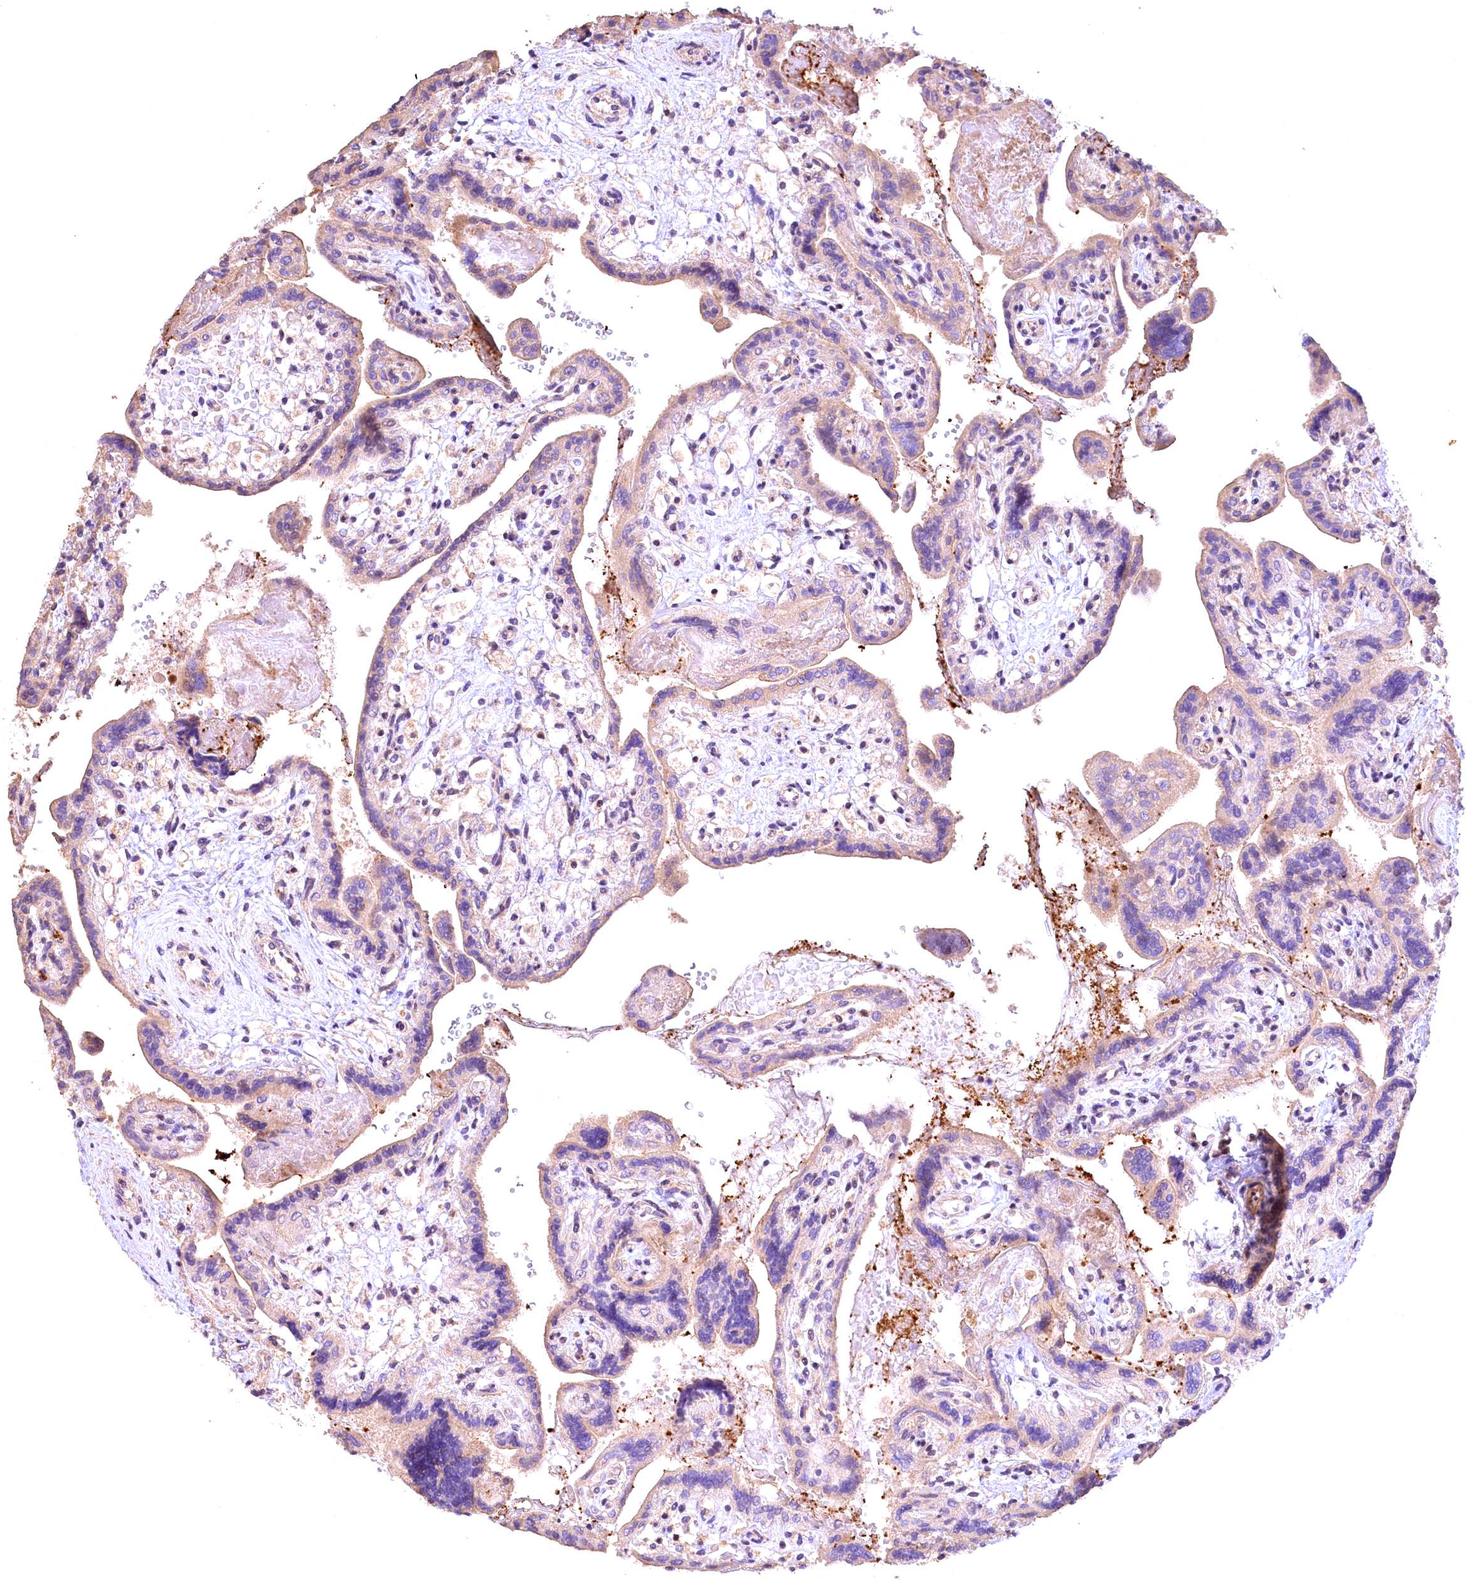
{"staining": {"intensity": "moderate", "quantity": "25%-75%", "location": "cytoplasmic/membranous"}, "tissue": "placenta", "cell_type": "Trophoblastic cells", "image_type": "normal", "snomed": [{"axis": "morphology", "description": "Normal tissue, NOS"}, {"axis": "topography", "description": "Placenta"}], "caption": "High-power microscopy captured an immunohistochemistry (IHC) micrograph of normal placenta, revealing moderate cytoplasmic/membranous expression in approximately 25%-75% of trophoblastic cells.", "gene": "FUZ", "patient": {"sex": "female", "age": 37}}